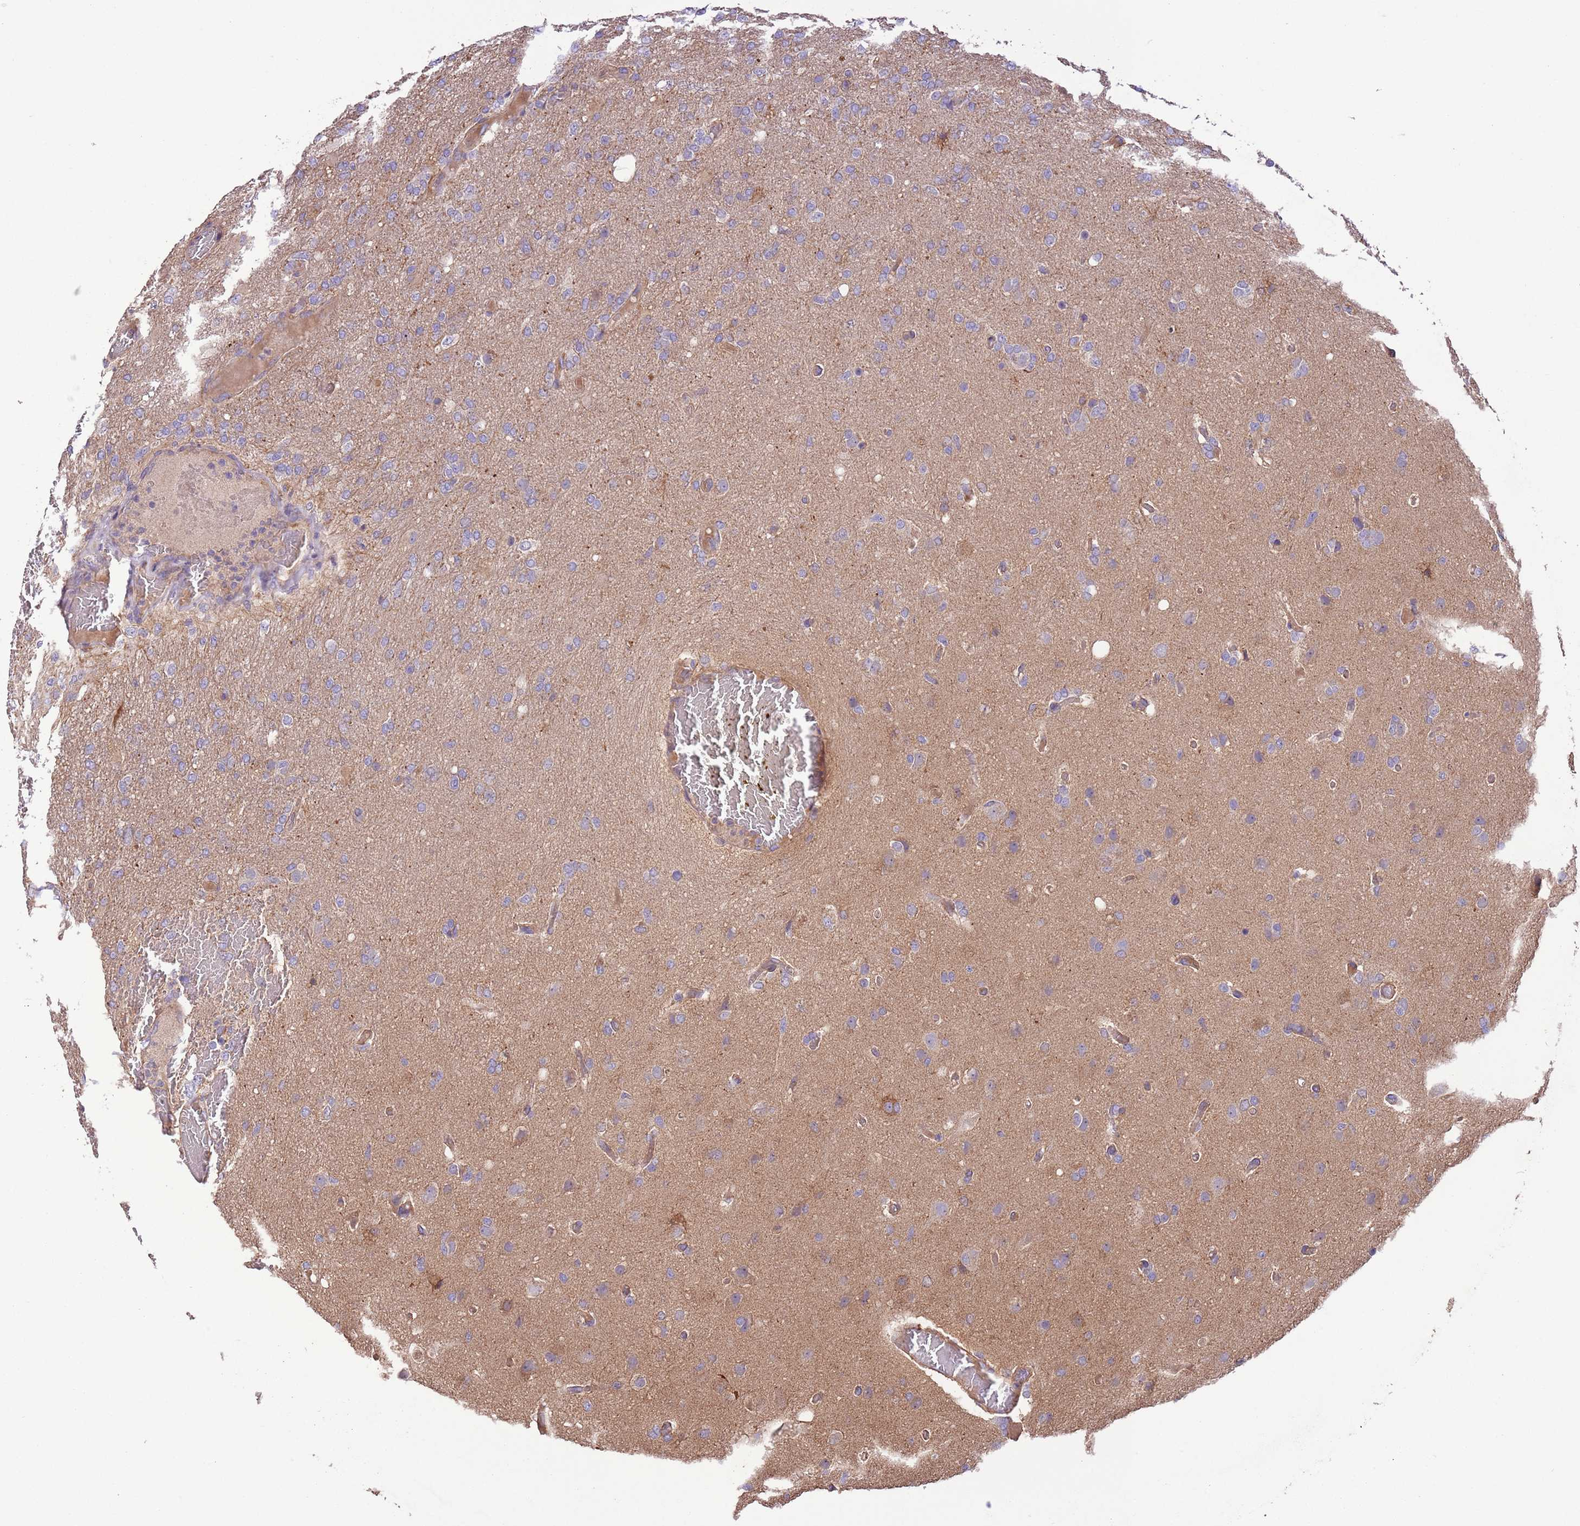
{"staining": {"intensity": "negative", "quantity": "none", "location": "none"}, "tissue": "glioma", "cell_type": "Tumor cells", "image_type": "cancer", "snomed": [{"axis": "morphology", "description": "Glioma, malignant, High grade"}, {"axis": "topography", "description": "Brain"}], "caption": "Human glioma stained for a protein using IHC displays no staining in tumor cells.", "gene": "FAM89B", "patient": {"sex": "female", "age": 74}}